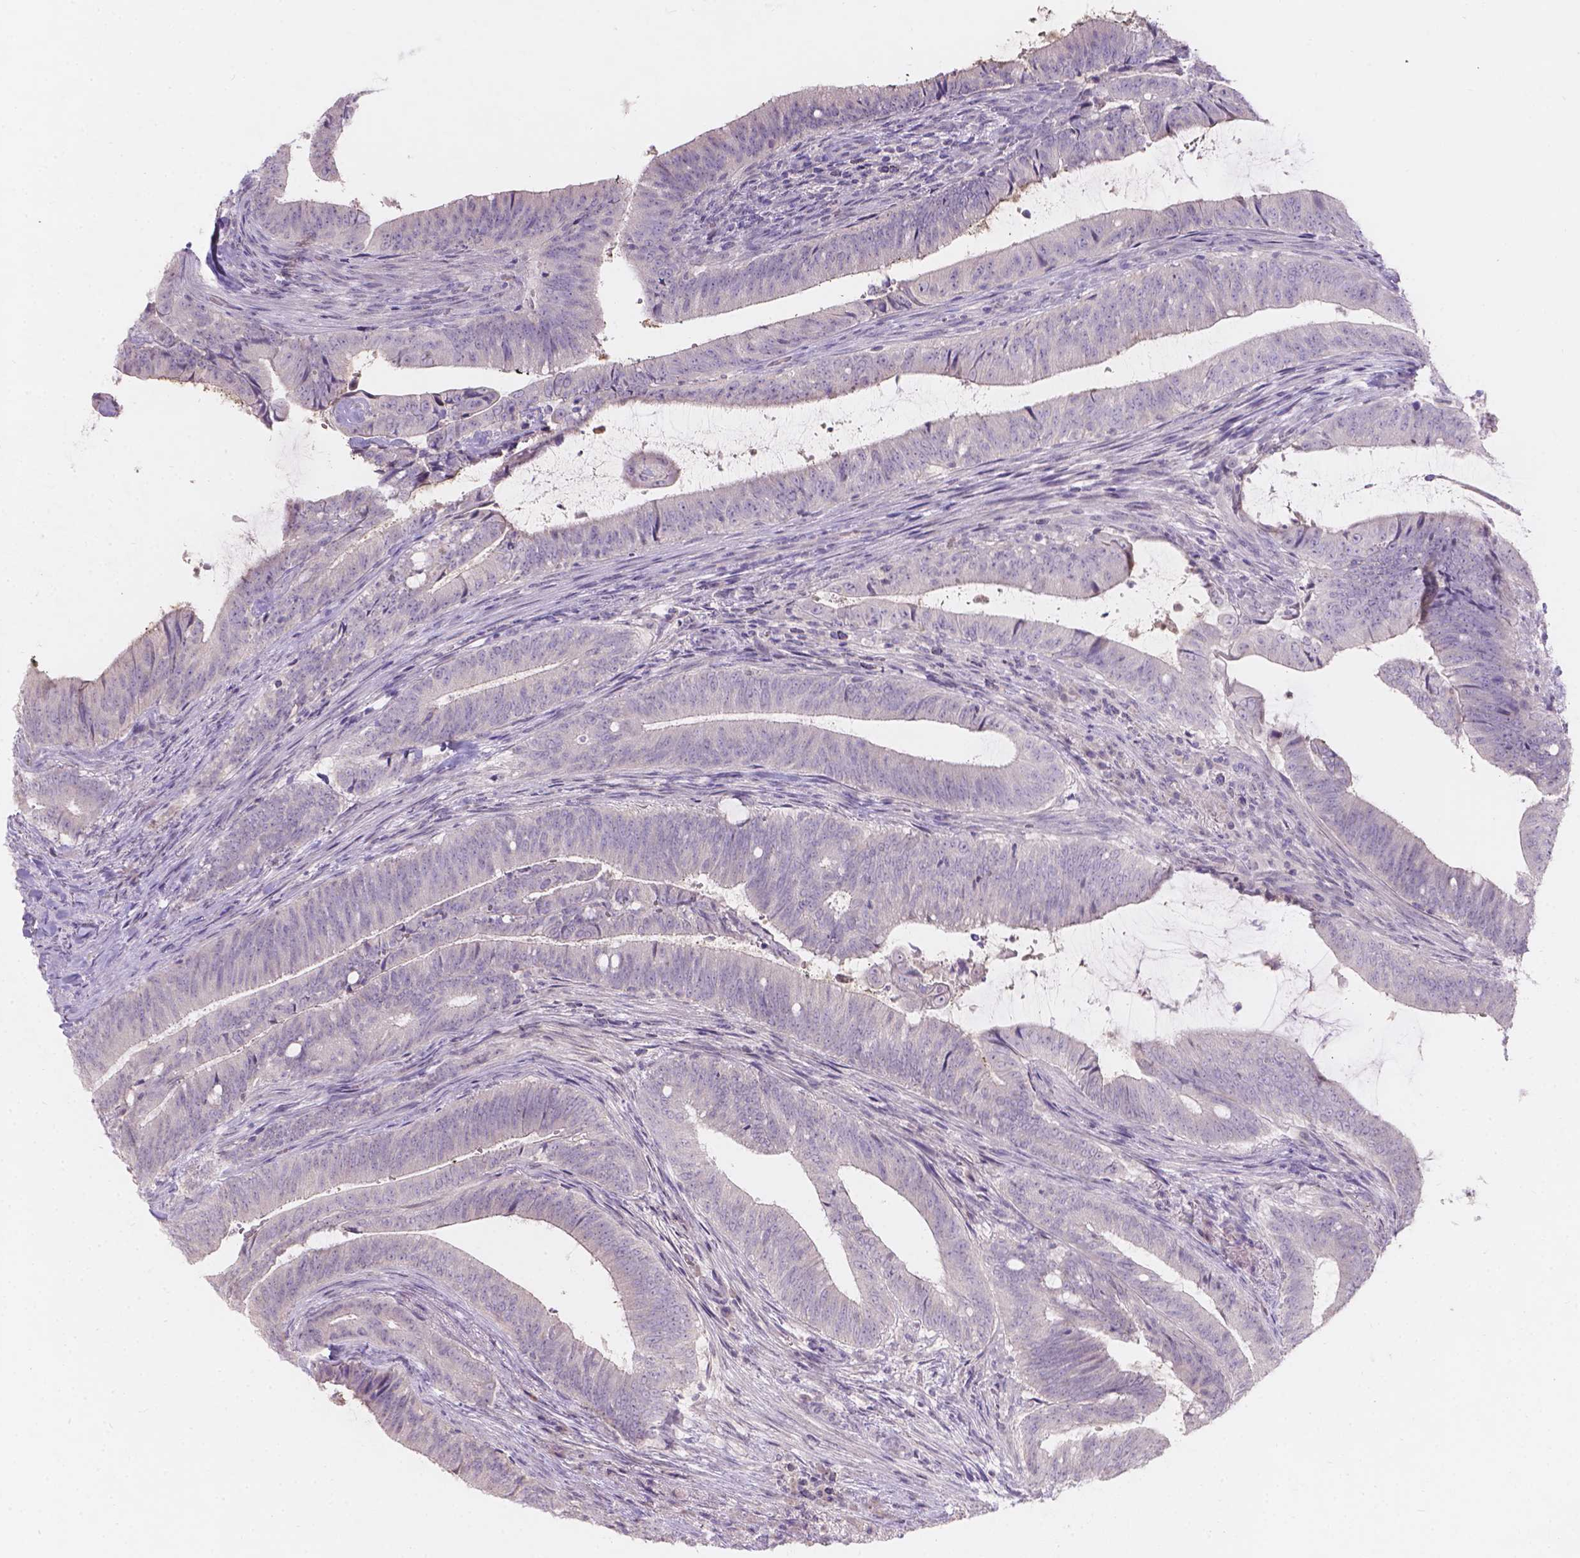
{"staining": {"intensity": "negative", "quantity": "none", "location": "none"}, "tissue": "colorectal cancer", "cell_type": "Tumor cells", "image_type": "cancer", "snomed": [{"axis": "morphology", "description": "Adenocarcinoma, NOS"}, {"axis": "topography", "description": "Colon"}], "caption": "A high-resolution micrograph shows IHC staining of adenocarcinoma (colorectal), which displays no significant positivity in tumor cells.", "gene": "DCAF4L1", "patient": {"sex": "female", "age": 43}}